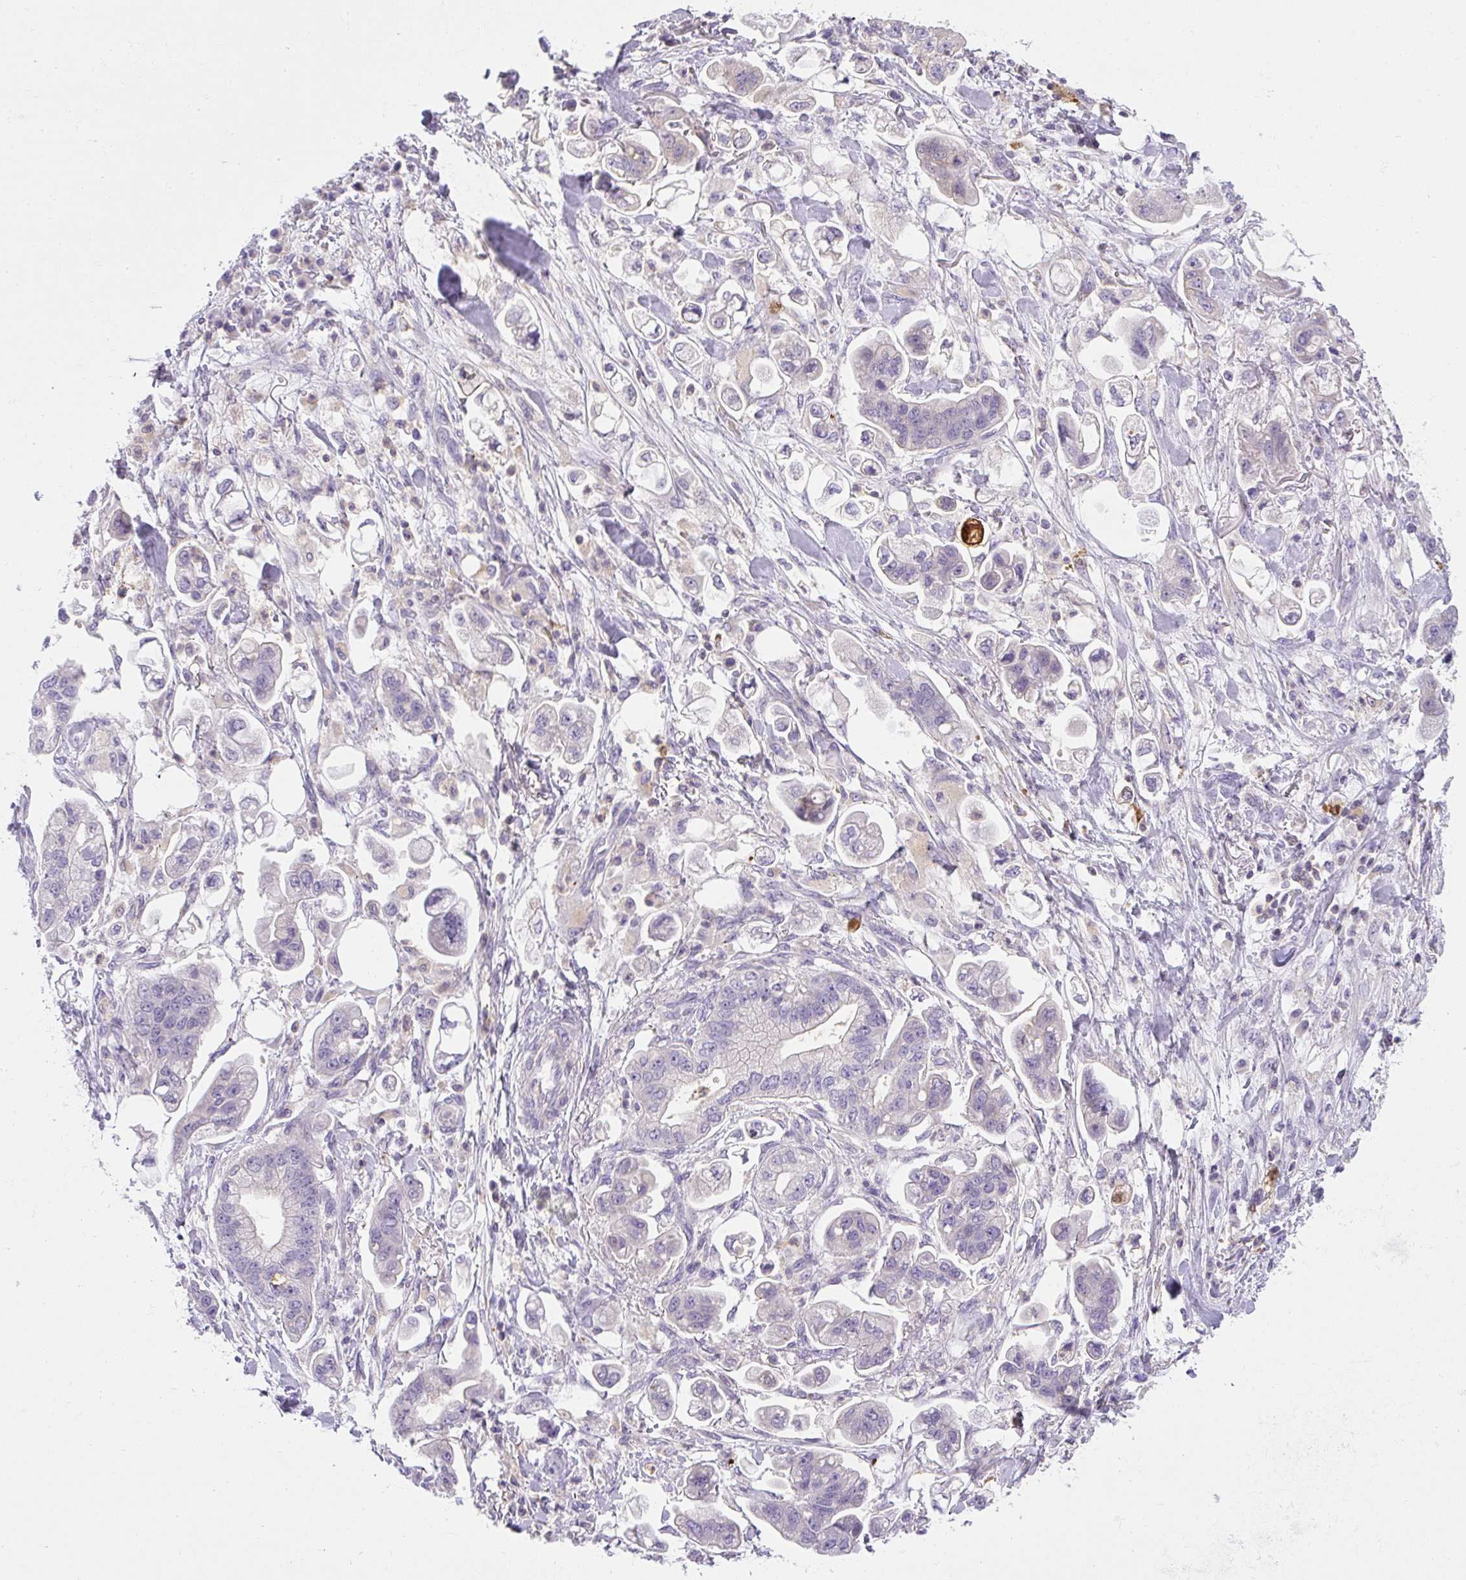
{"staining": {"intensity": "negative", "quantity": "none", "location": "none"}, "tissue": "stomach cancer", "cell_type": "Tumor cells", "image_type": "cancer", "snomed": [{"axis": "morphology", "description": "Adenocarcinoma, NOS"}, {"axis": "topography", "description": "Stomach"}], "caption": "Stomach cancer was stained to show a protein in brown. There is no significant expression in tumor cells. (DAB immunohistochemistry visualized using brightfield microscopy, high magnification).", "gene": "PIP5KL1", "patient": {"sex": "male", "age": 62}}